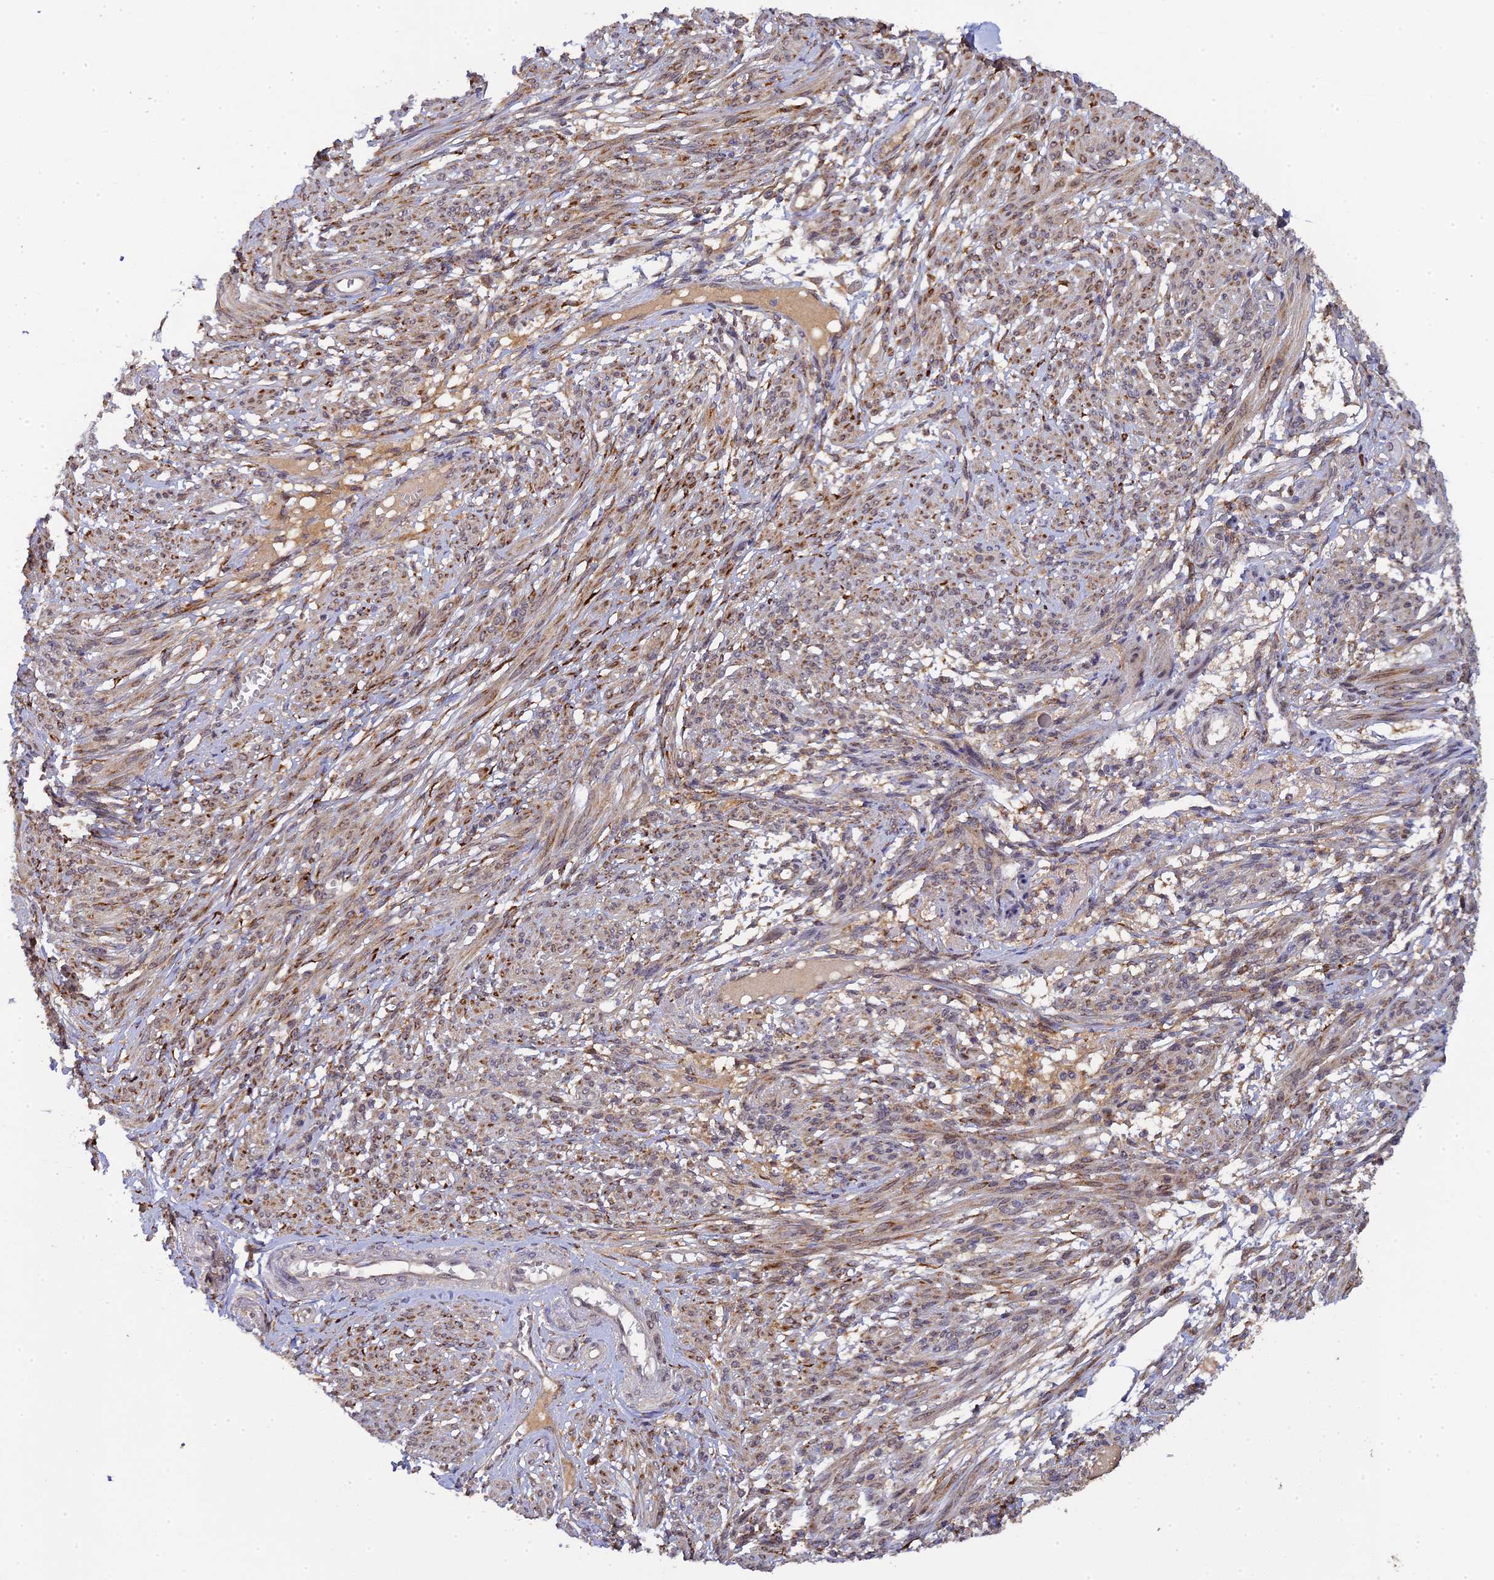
{"staining": {"intensity": "weak", "quantity": "25%-75%", "location": "cytoplasmic/membranous"}, "tissue": "smooth muscle", "cell_type": "Smooth muscle cells", "image_type": "normal", "snomed": [{"axis": "morphology", "description": "Normal tissue, NOS"}, {"axis": "topography", "description": "Smooth muscle"}], "caption": "A micrograph of smooth muscle stained for a protein demonstrates weak cytoplasmic/membranous brown staining in smooth muscle cells. (DAB = brown stain, brightfield microscopy at high magnification).", "gene": "P3H3", "patient": {"sex": "female", "age": 39}}